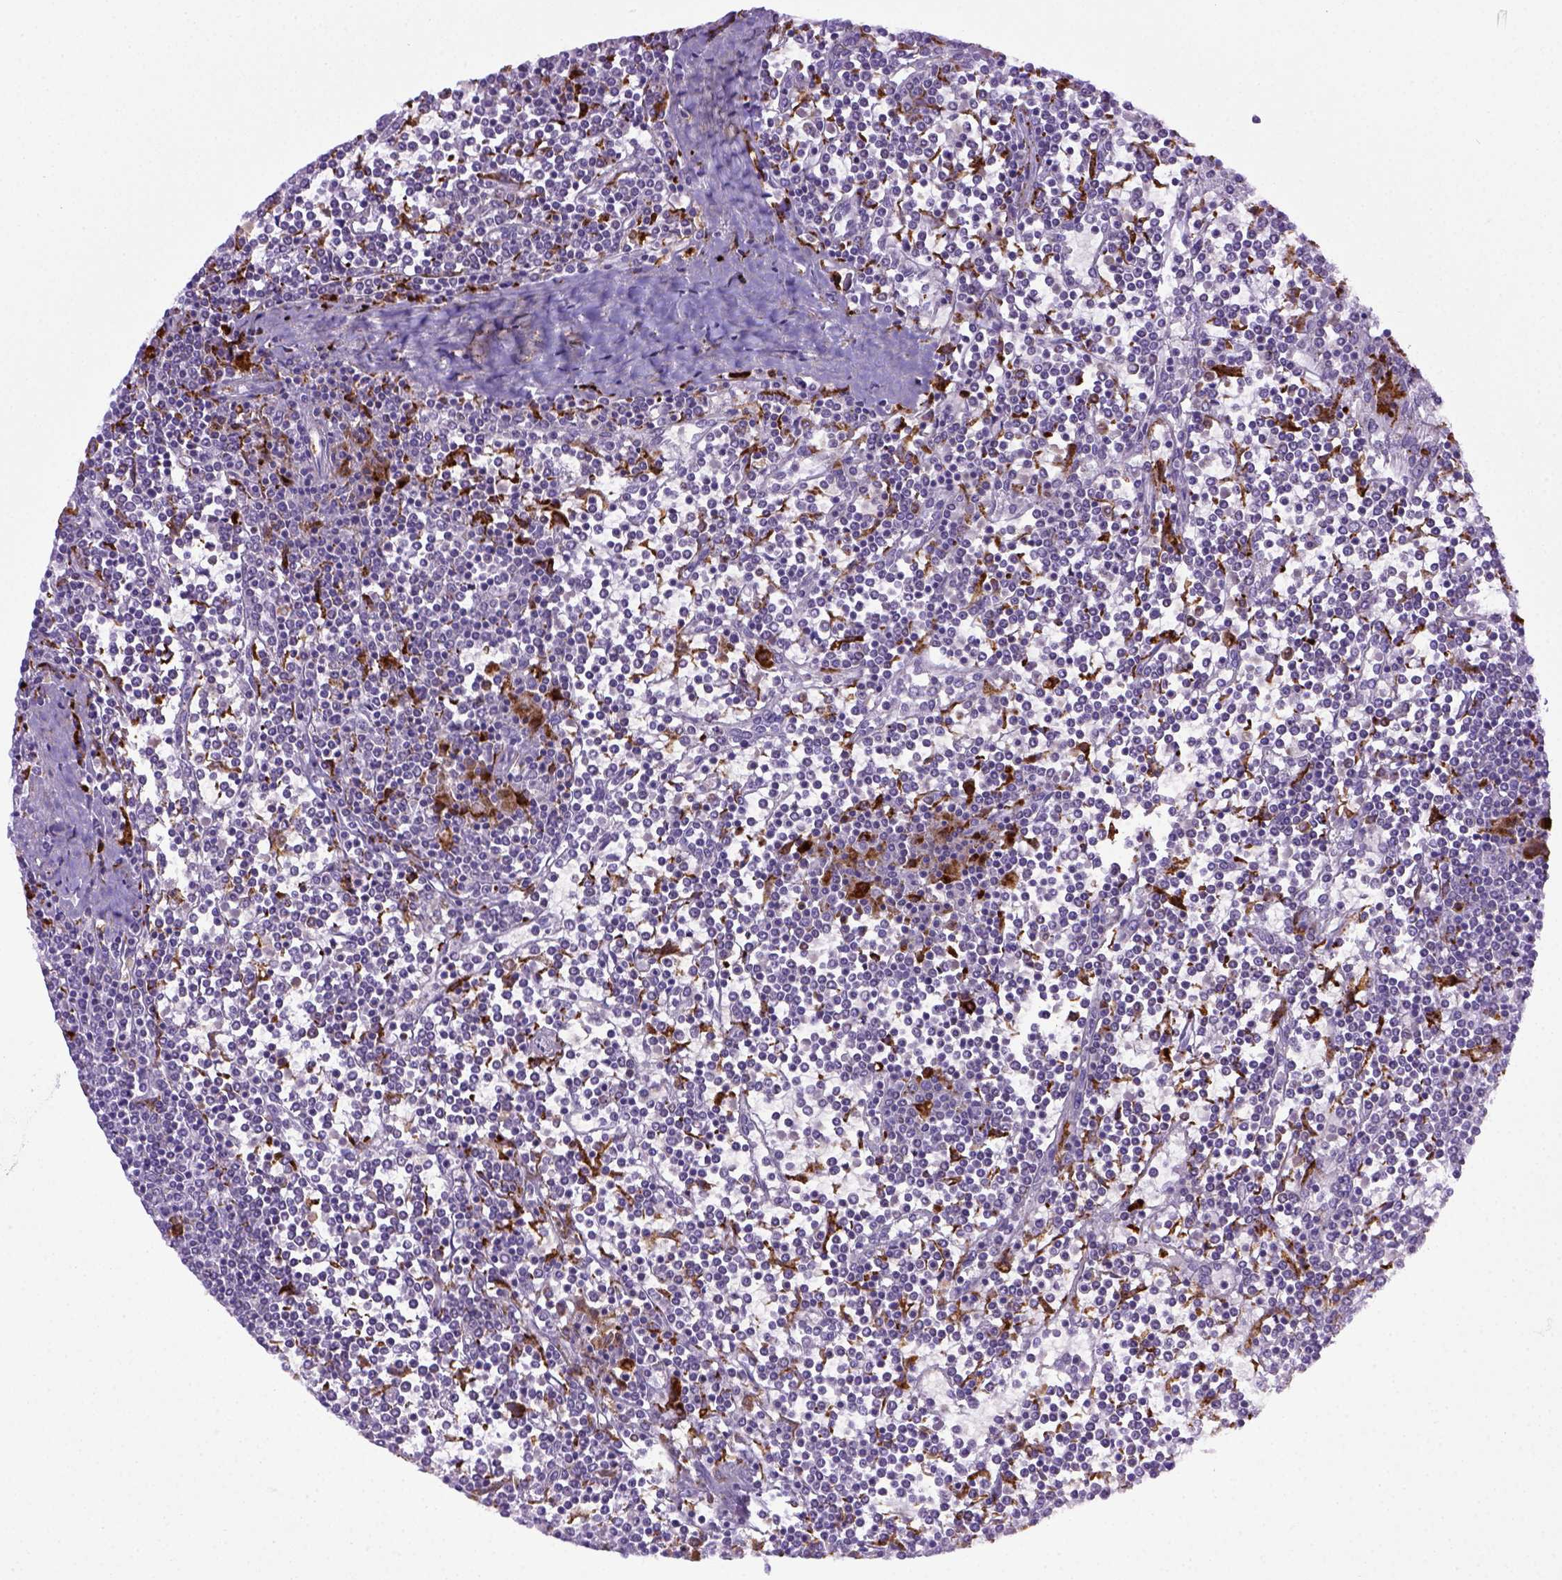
{"staining": {"intensity": "negative", "quantity": "none", "location": "none"}, "tissue": "lymphoma", "cell_type": "Tumor cells", "image_type": "cancer", "snomed": [{"axis": "morphology", "description": "Malignant lymphoma, non-Hodgkin's type, Low grade"}, {"axis": "topography", "description": "Spleen"}], "caption": "Immunohistochemistry image of neoplastic tissue: malignant lymphoma, non-Hodgkin's type (low-grade) stained with DAB exhibits no significant protein staining in tumor cells.", "gene": "CD68", "patient": {"sex": "female", "age": 19}}